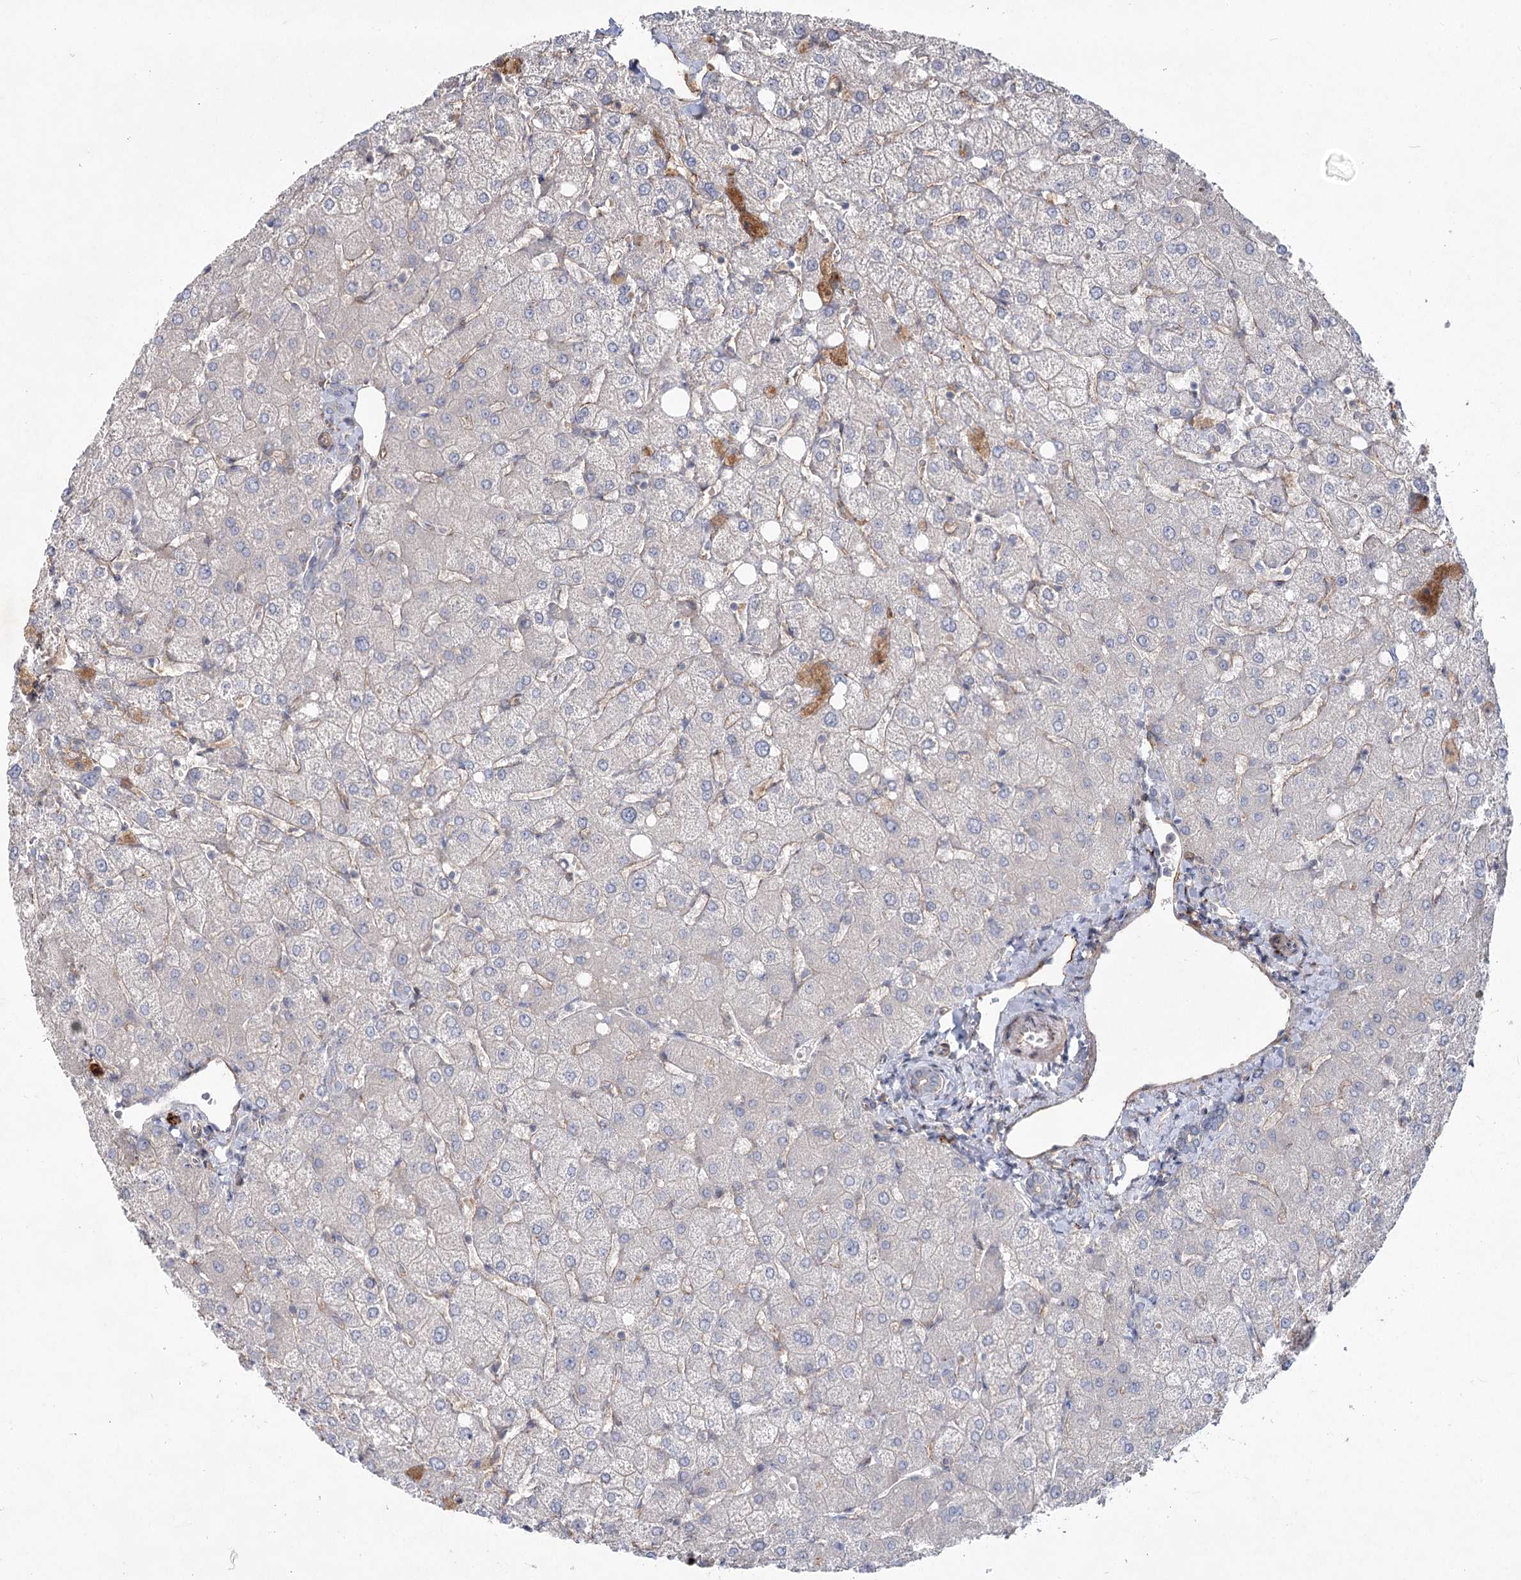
{"staining": {"intensity": "negative", "quantity": "none", "location": "none"}, "tissue": "liver", "cell_type": "Cholangiocytes", "image_type": "normal", "snomed": [{"axis": "morphology", "description": "Normal tissue, NOS"}, {"axis": "topography", "description": "Liver"}], "caption": "Immunohistochemistry (IHC) photomicrograph of normal liver: human liver stained with DAB exhibits no significant protein staining in cholangiocytes. The staining is performed using DAB brown chromogen with nuclei counter-stained in using hematoxylin.", "gene": "SH3BP5L", "patient": {"sex": "female", "age": 54}}